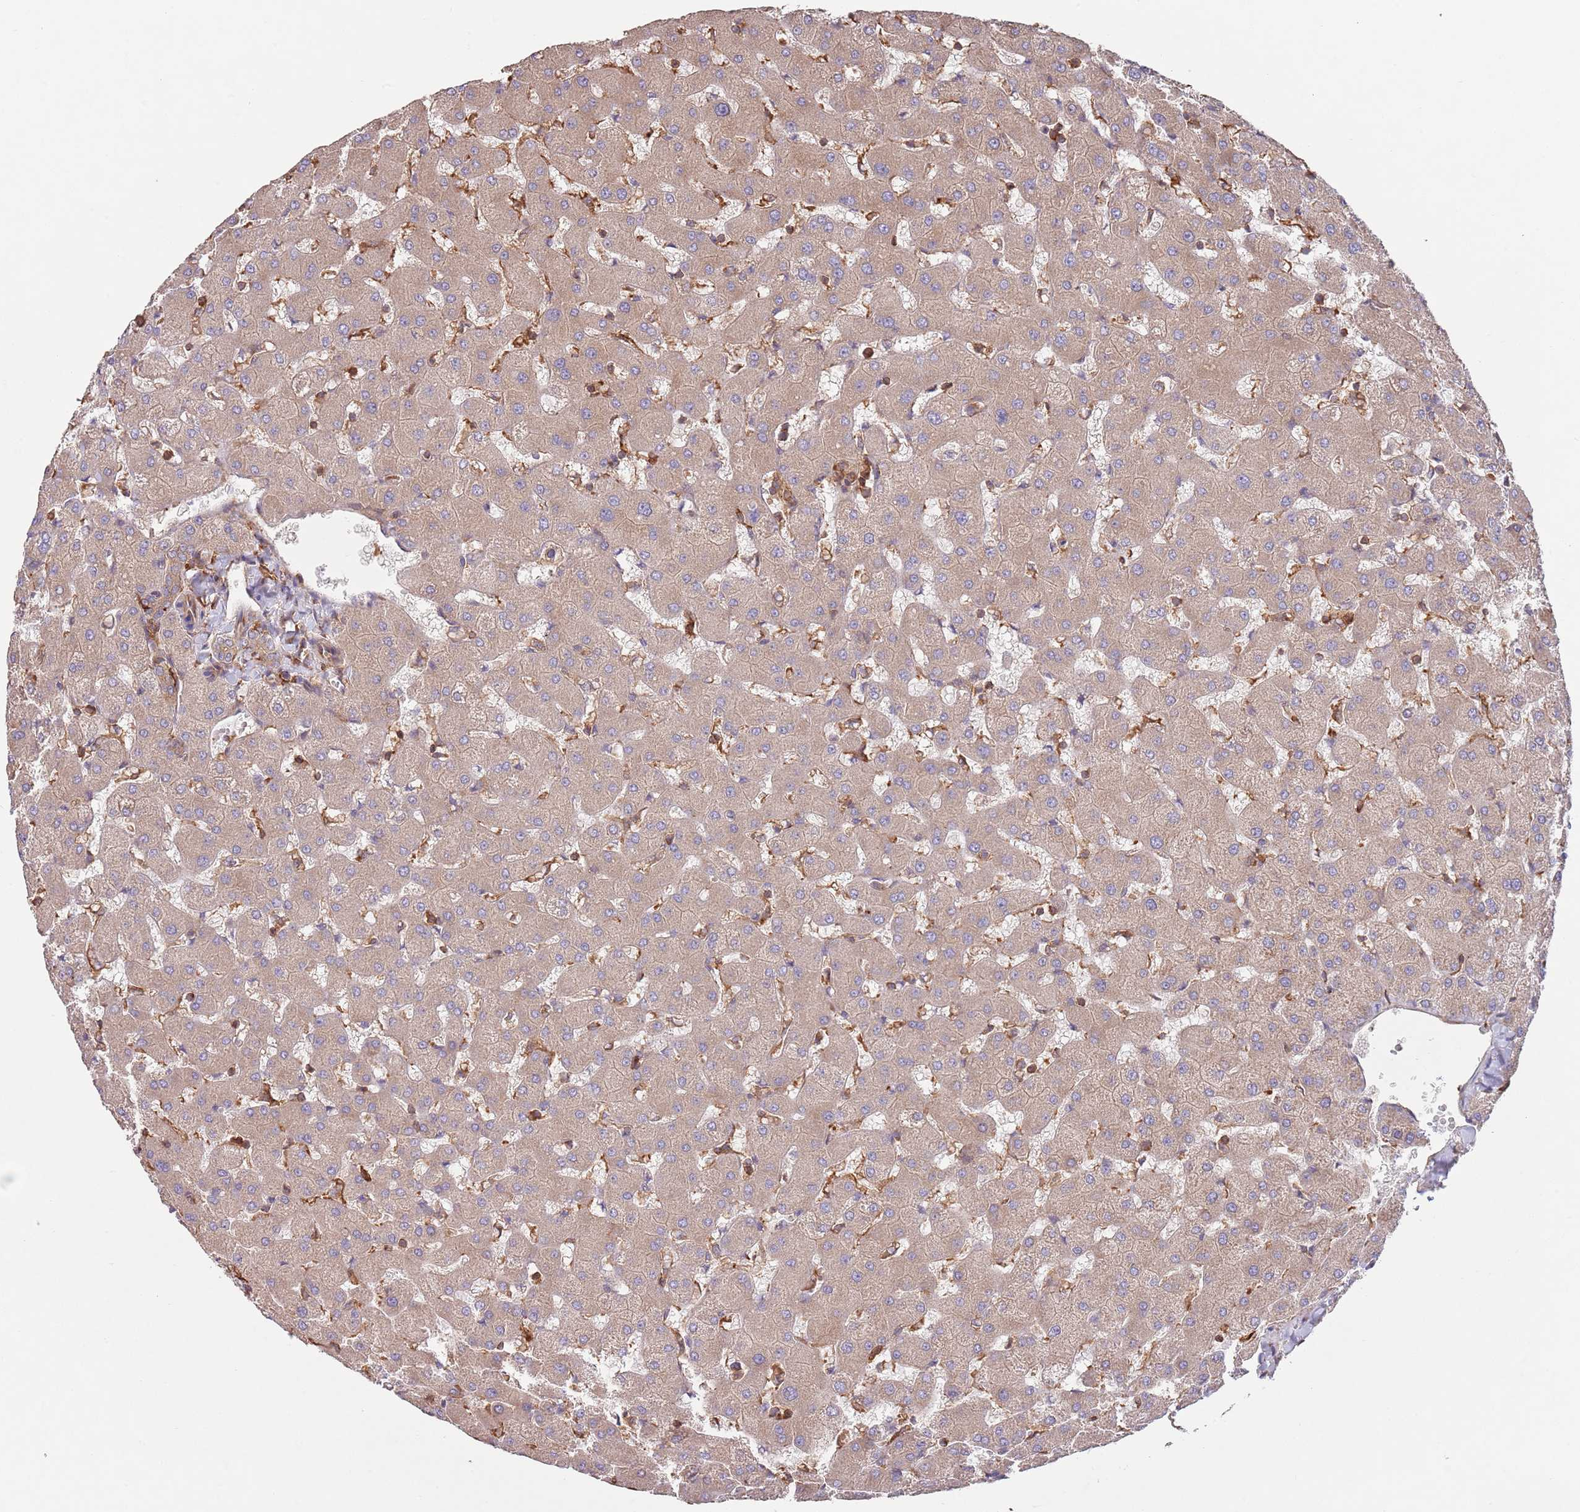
{"staining": {"intensity": "weak", "quantity": ">75%", "location": "cytoplasmic/membranous"}, "tissue": "liver", "cell_type": "Cholangiocytes", "image_type": "normal", "snomed": [{"axis": "morphology", "description": "Normal tissue, NOS"}, {"axis": "topography", "description": "Liver"}], "caption": "About >75% of cholangiocytes in benign human liver exhibit weak cytoplasmic/membranous protein positivity as visualized by brown immunohistochemical staining.", "gene": "RNF19B", "patient": {"sex": "female", "age": 63}}